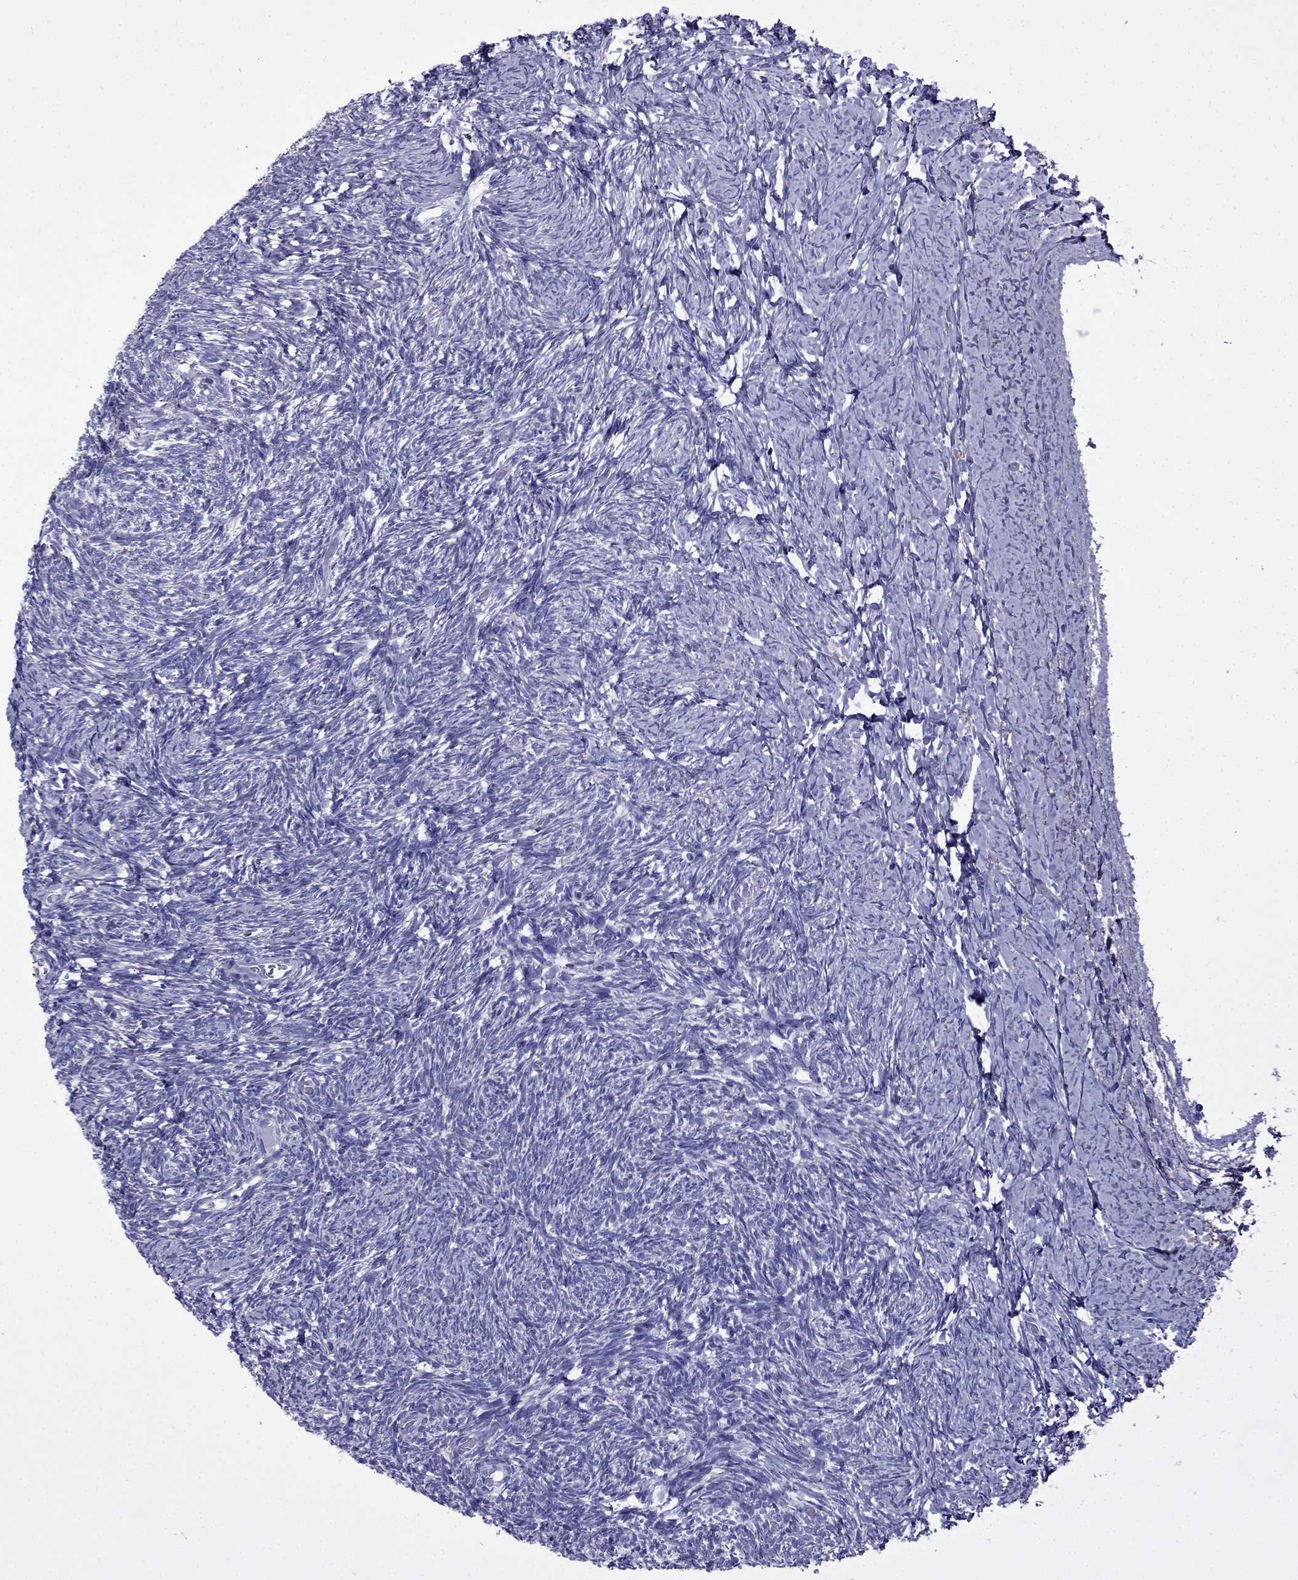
{"staining": {"intensity": "negative", "quantity": "none", "location": "none"}, "tissue": "ovary", "cell_type": "Follicle cells", "image_type": "normal", "snomed": [{"axis": "morphology", "description": "Normal tissue, NOS"}, {"axis": "topography", "description": "Ovary"}], "caption": "Immunohistochemical staining of unremarkable human ovary exhibits no significant staining in follicle cells. The staining is performed using DAB brown chromogen with nuclei counter-stained in using hematoxylin.", "gene": "ARR3", "patient": {"sex": "female", "age": 39}}